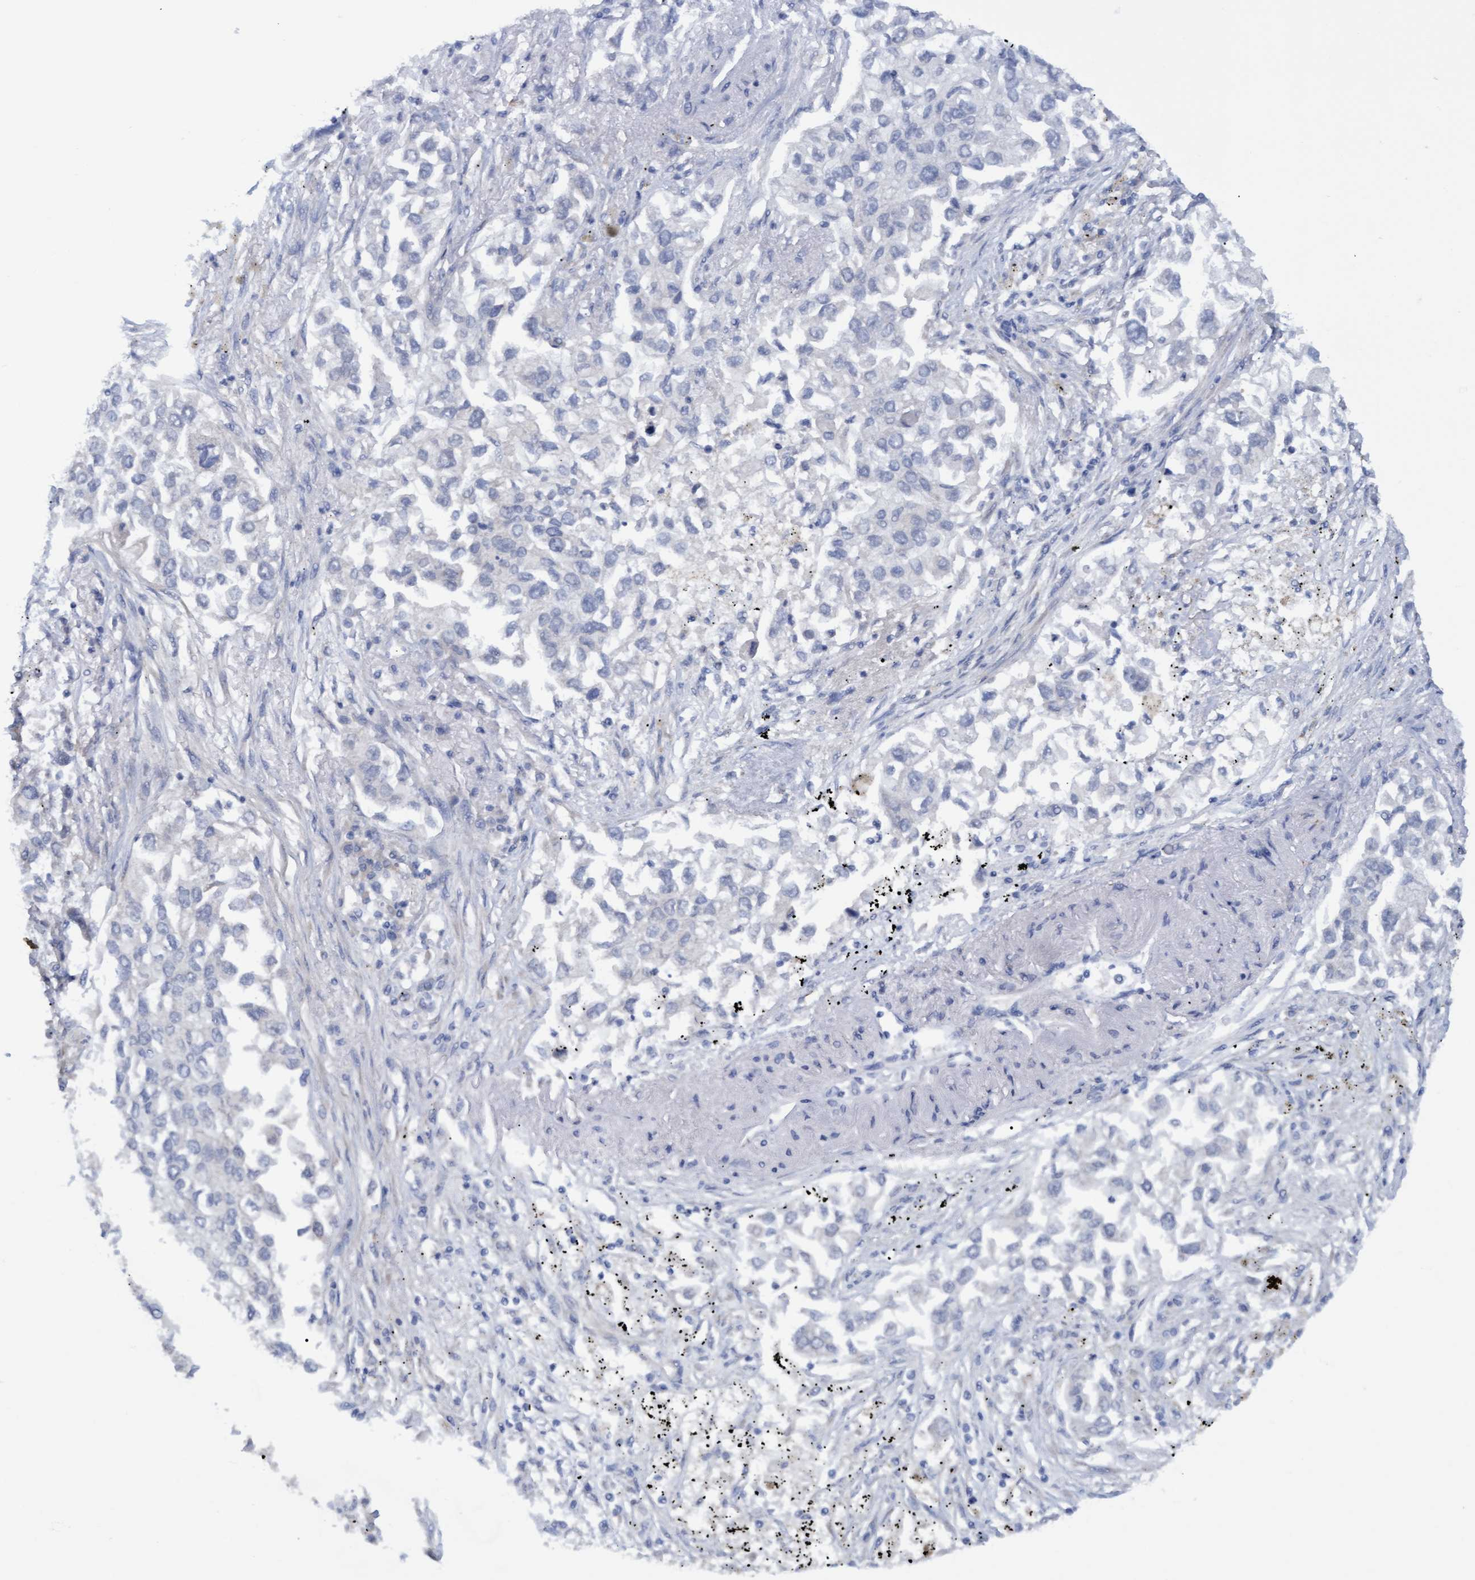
{"staining": {"intensity": "negative", "quantity": "none", "location": "none"}, "tissue": "lung cancer", "cell_type": "Tumor cells", "image_type": "cancer", "snomed": [{"axis": "morphology", "description": "Inflammation, NOS"}, {"axis": "morphology", "description": "Adenocarcinoma, NOS"}, {"axis": "topography", "description": "Lung"}], "caption": "Lung cancer stained for a protein using IHC displays no expression tumor cells.", "gene": "STXBP1", "patient": {"sex": "male", "age": 63}}